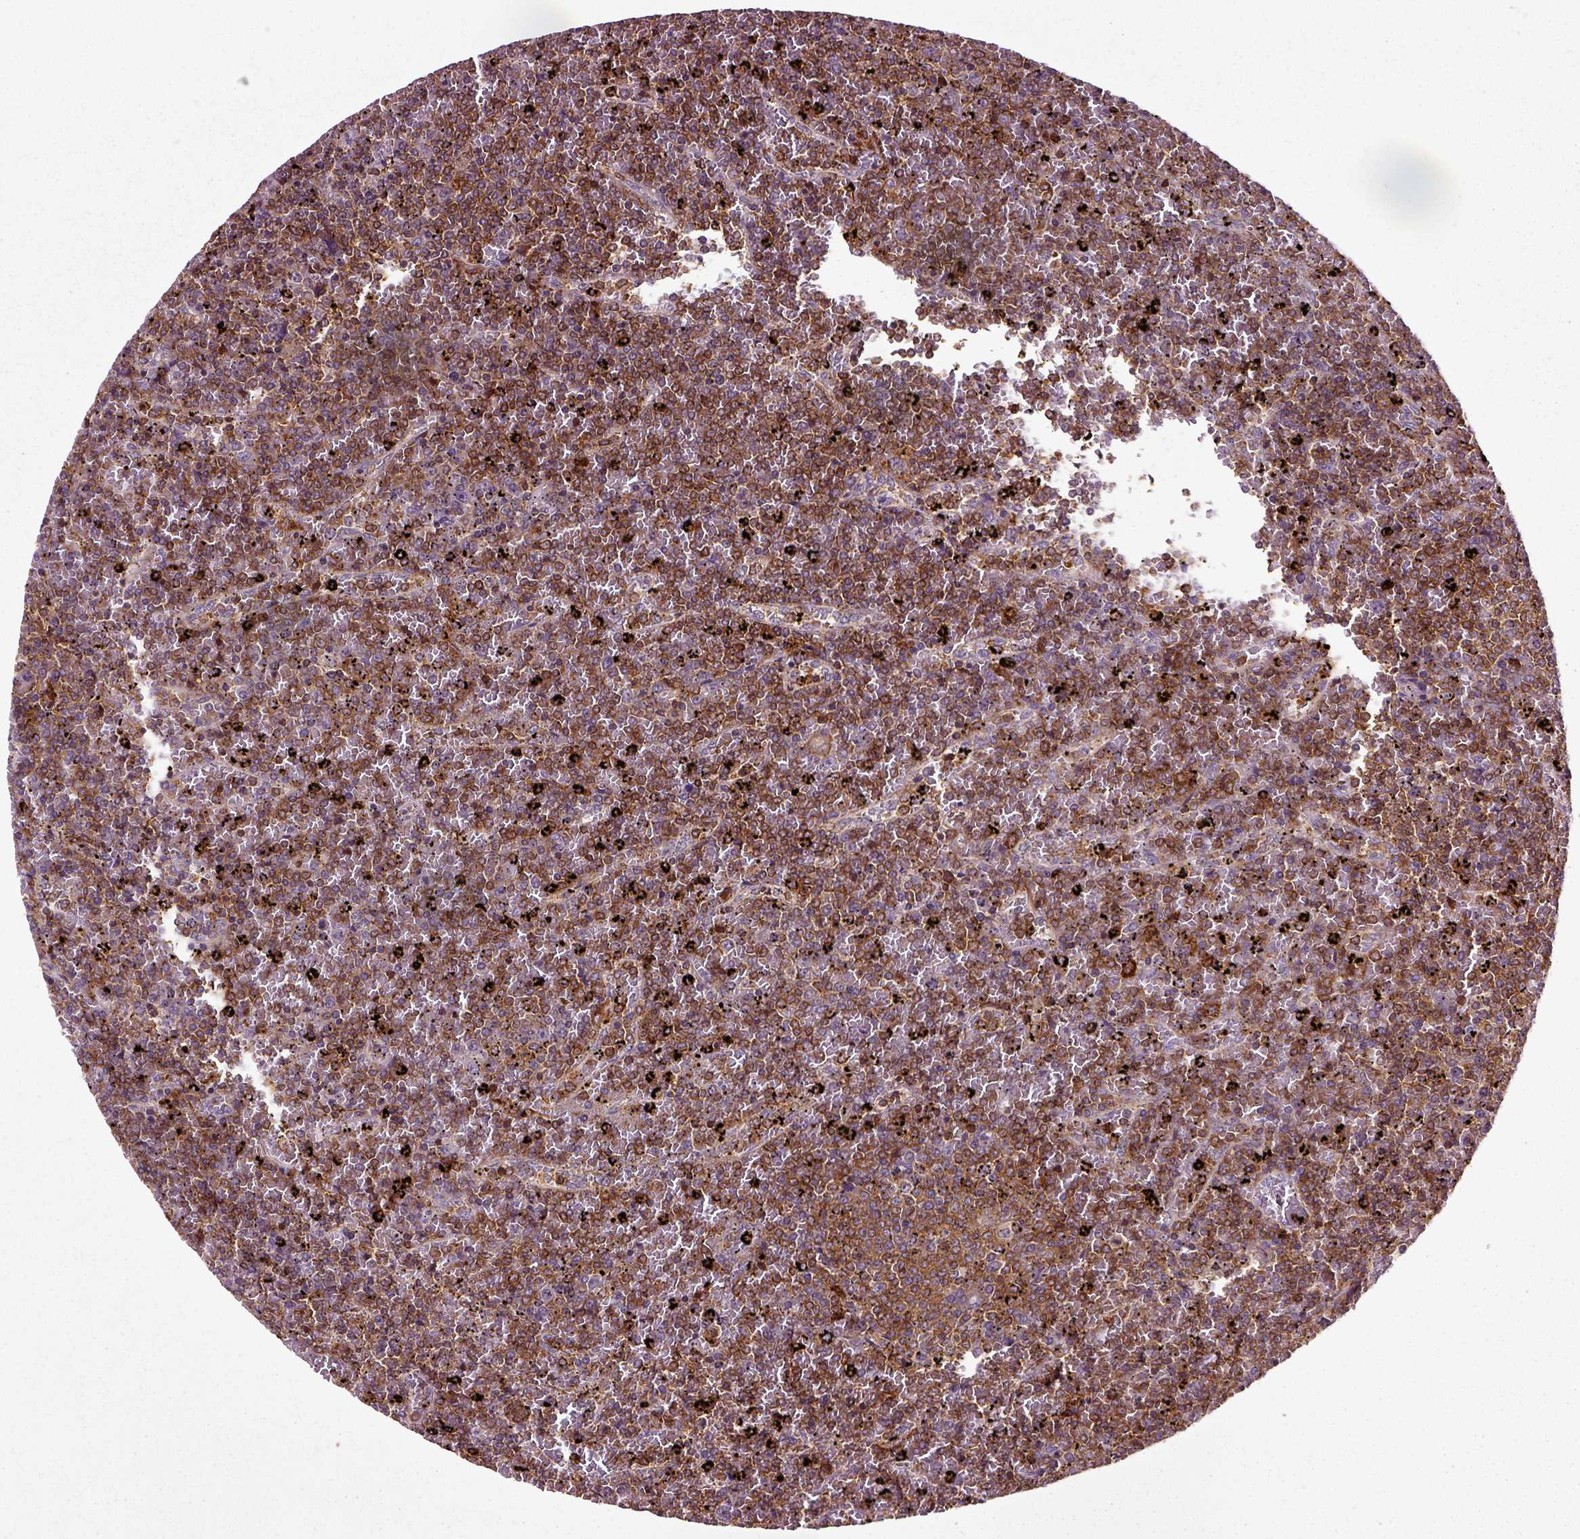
{"staining": {"intensity": "strong", "quantity": ">75%", "location": "cytoplasmic/membranous"}, "tissue": "lymphoma", "cell_type": "Tumor cells", "image_type": "cancer", "snomed": [{"axis": "morphology", "description": "Malignant lymphoma, non-Hodgkin's type, Low grade"}, {"axis": "topography", "description": "Spleen"}], "caption": "This is an image of IHC staining of malignant lymphoma, non-Hodgkin's type (low-grade), which shows strong staining in the cytoplasmic/membranous of tumor cells.", "gene": "RHOF", "patient": {"sex": "female", "age": 77}}